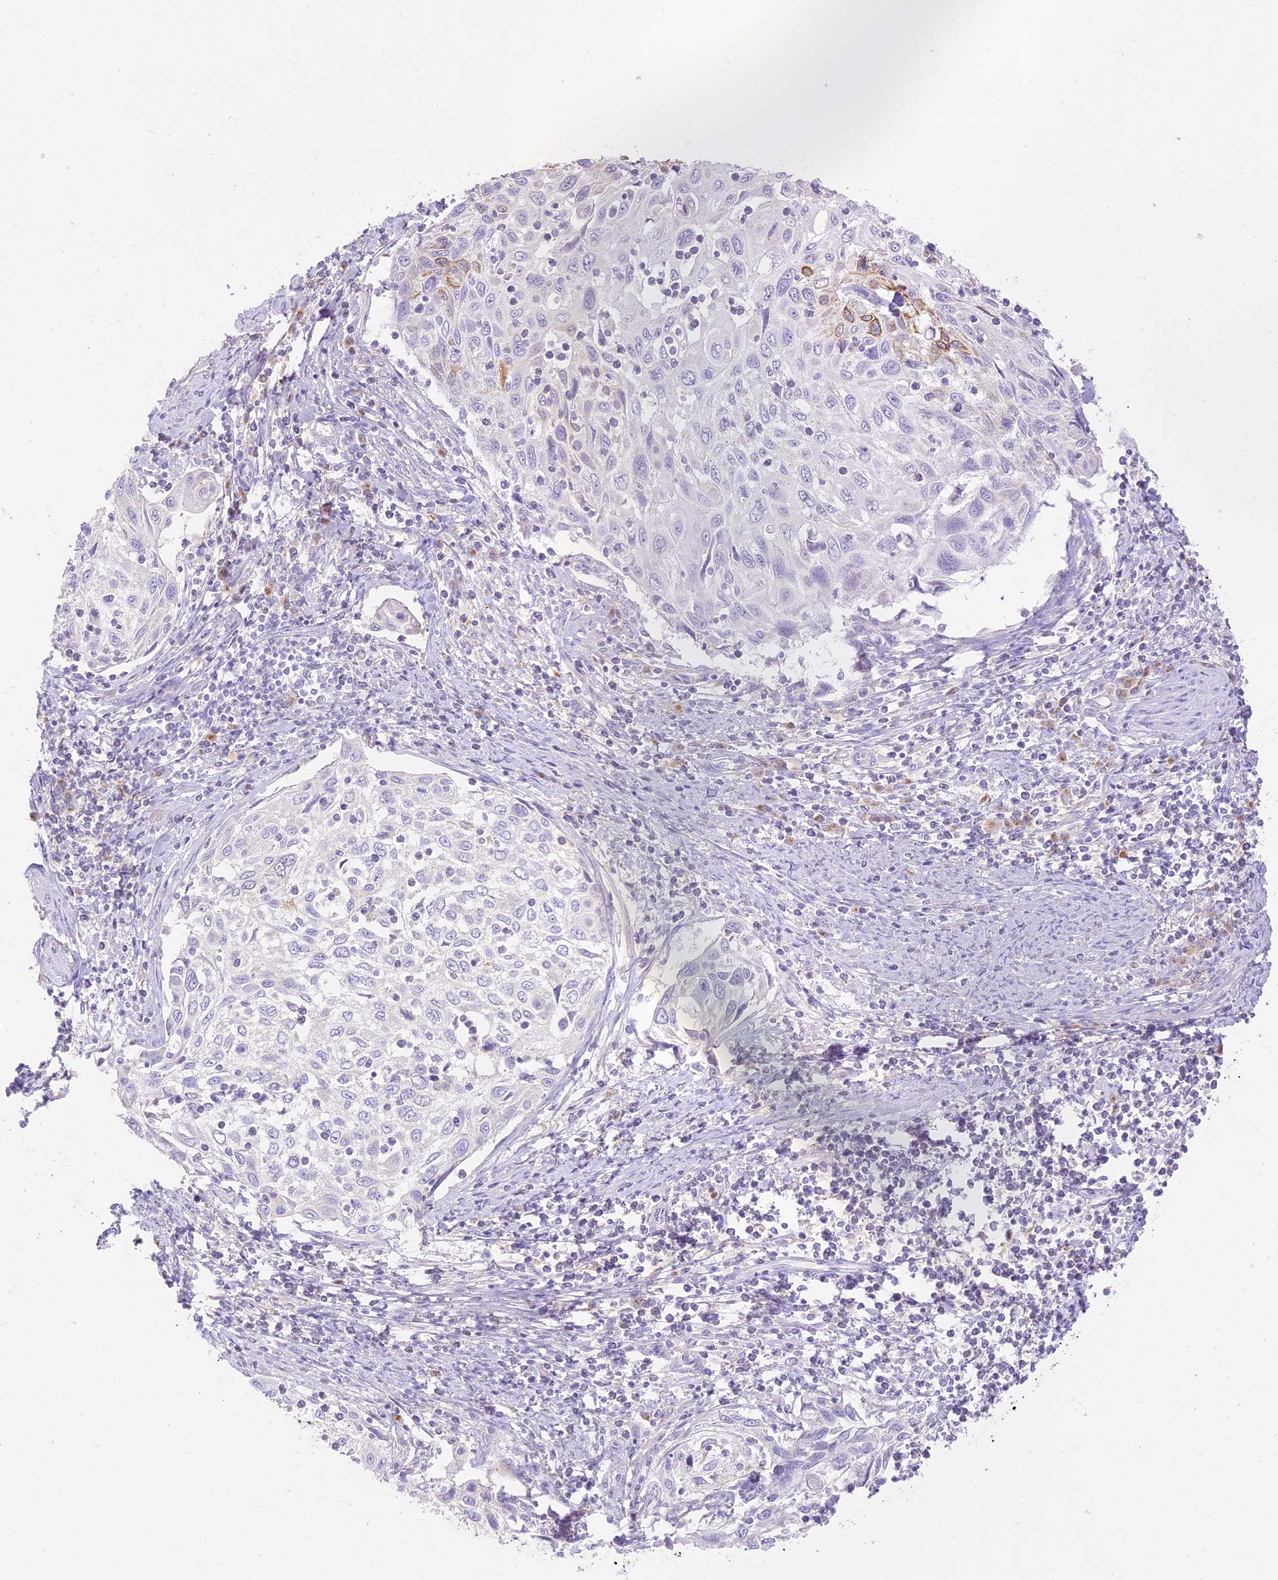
{"staining": {"intensity": "moderate", "quantity": "<25%", "location": "cytoplasmic/membranous"}, "tissue": "cervical cancer", "cell_type": "Tumor cells", "image_type": "cancer", "snomed": [{"axis": "morphology", "description": "Squamous cell carcinoma, NOS"}, {"axis": "topography", "description": "Cervix"}], "caption": "Cervical cancer stained for a protein displays moderate cytoplasmic/membranous positivity in tumor cells. Ihc stains the protein of interest in brown and the nuclei are stained blue.", "gene": "SEC13", "patient": {"sex": "female", "age": 70}}